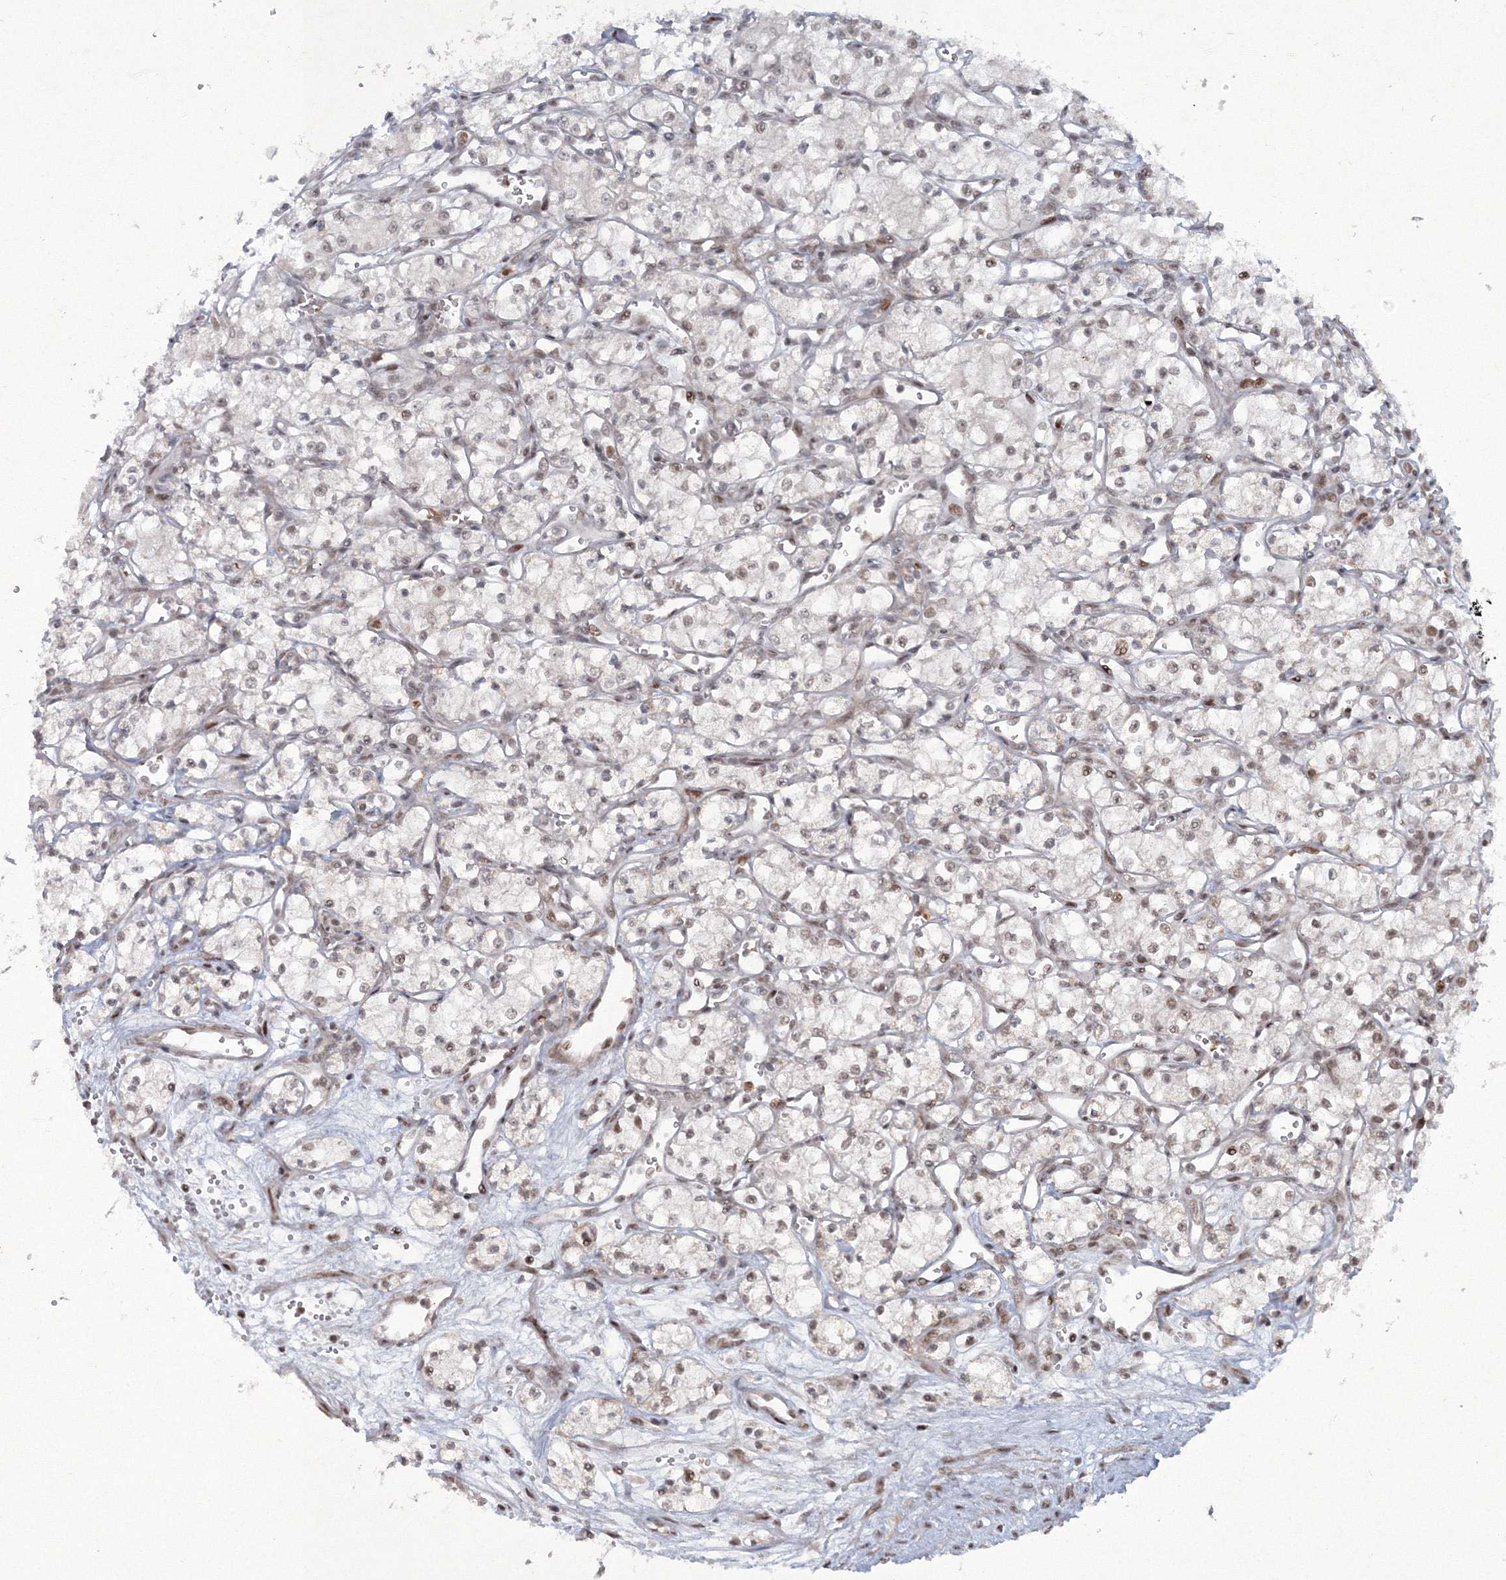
{"staining": {"intensity": "negative", "quantity": "none", "location": "none"}, "tissue": "renal cancer", "cell_type": "Tumor cells", "image_type": "cancer", "snomed": [{"axis": "morphology", "description": "Adenocarcinoma, NOS"}, {"axis": "topography", "description": "Kidney"}], "caption": "Renal cancer (adenocarcinoma) stained for a protein using IHC demonstrates no staining tumor cells.", "gene": "C3orf33", "patient": {"sex": "male", "age": 59}}